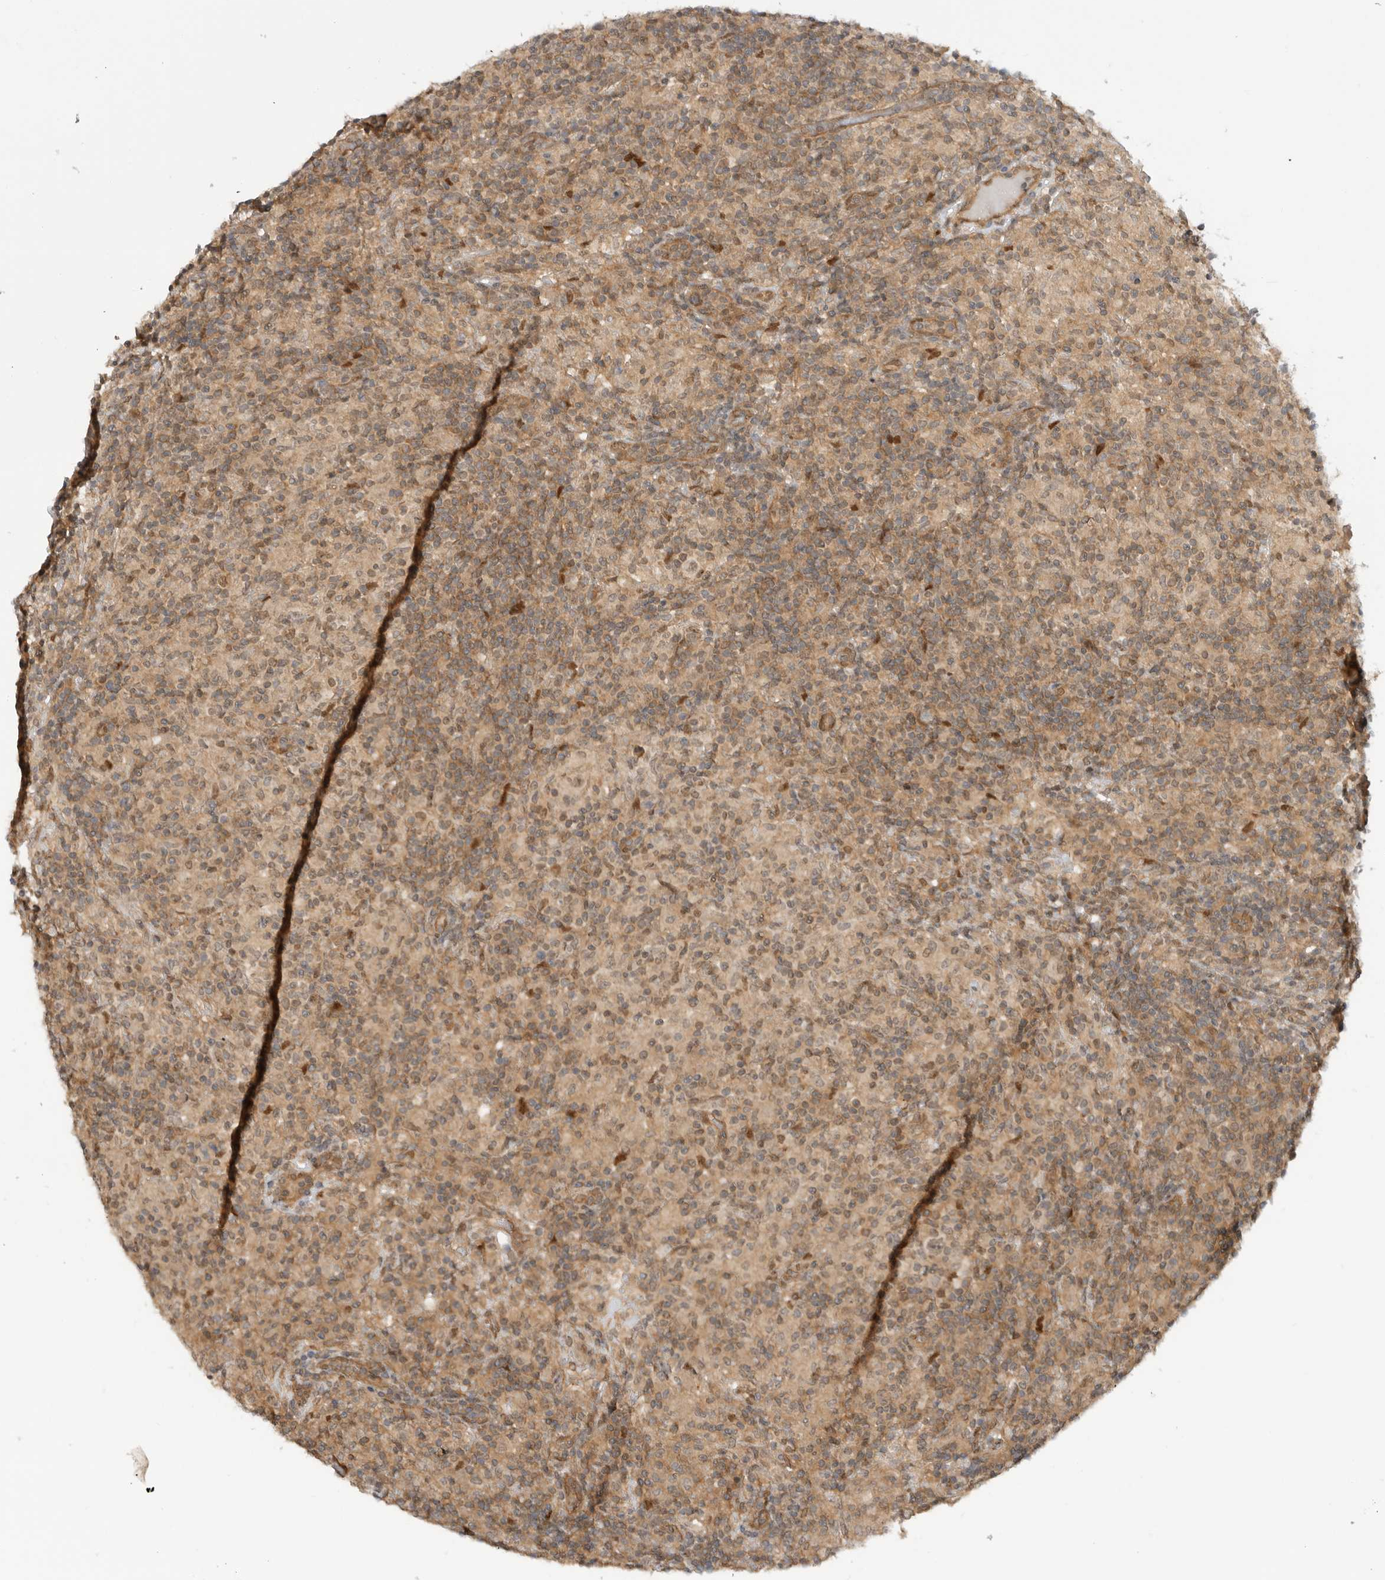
{"staining": {"intensity": "weak", "quantity": ">75%", "location": "nuclear"}, "tissue": "lymphoma", "cell_type": "Tumor cells", "image_type": "cancer", "snomed": [{"axis": "morphology", "description": "Hodgkin's disease, NOS"}, {"axis": "topography", "description": "Lymph node"}], "caption": "Human lymphoma stained with a protein marker demonstrates weak staining in tumor cells.", "gene": "DCAF8", "patient": {"sex": "male", "age": 70}}